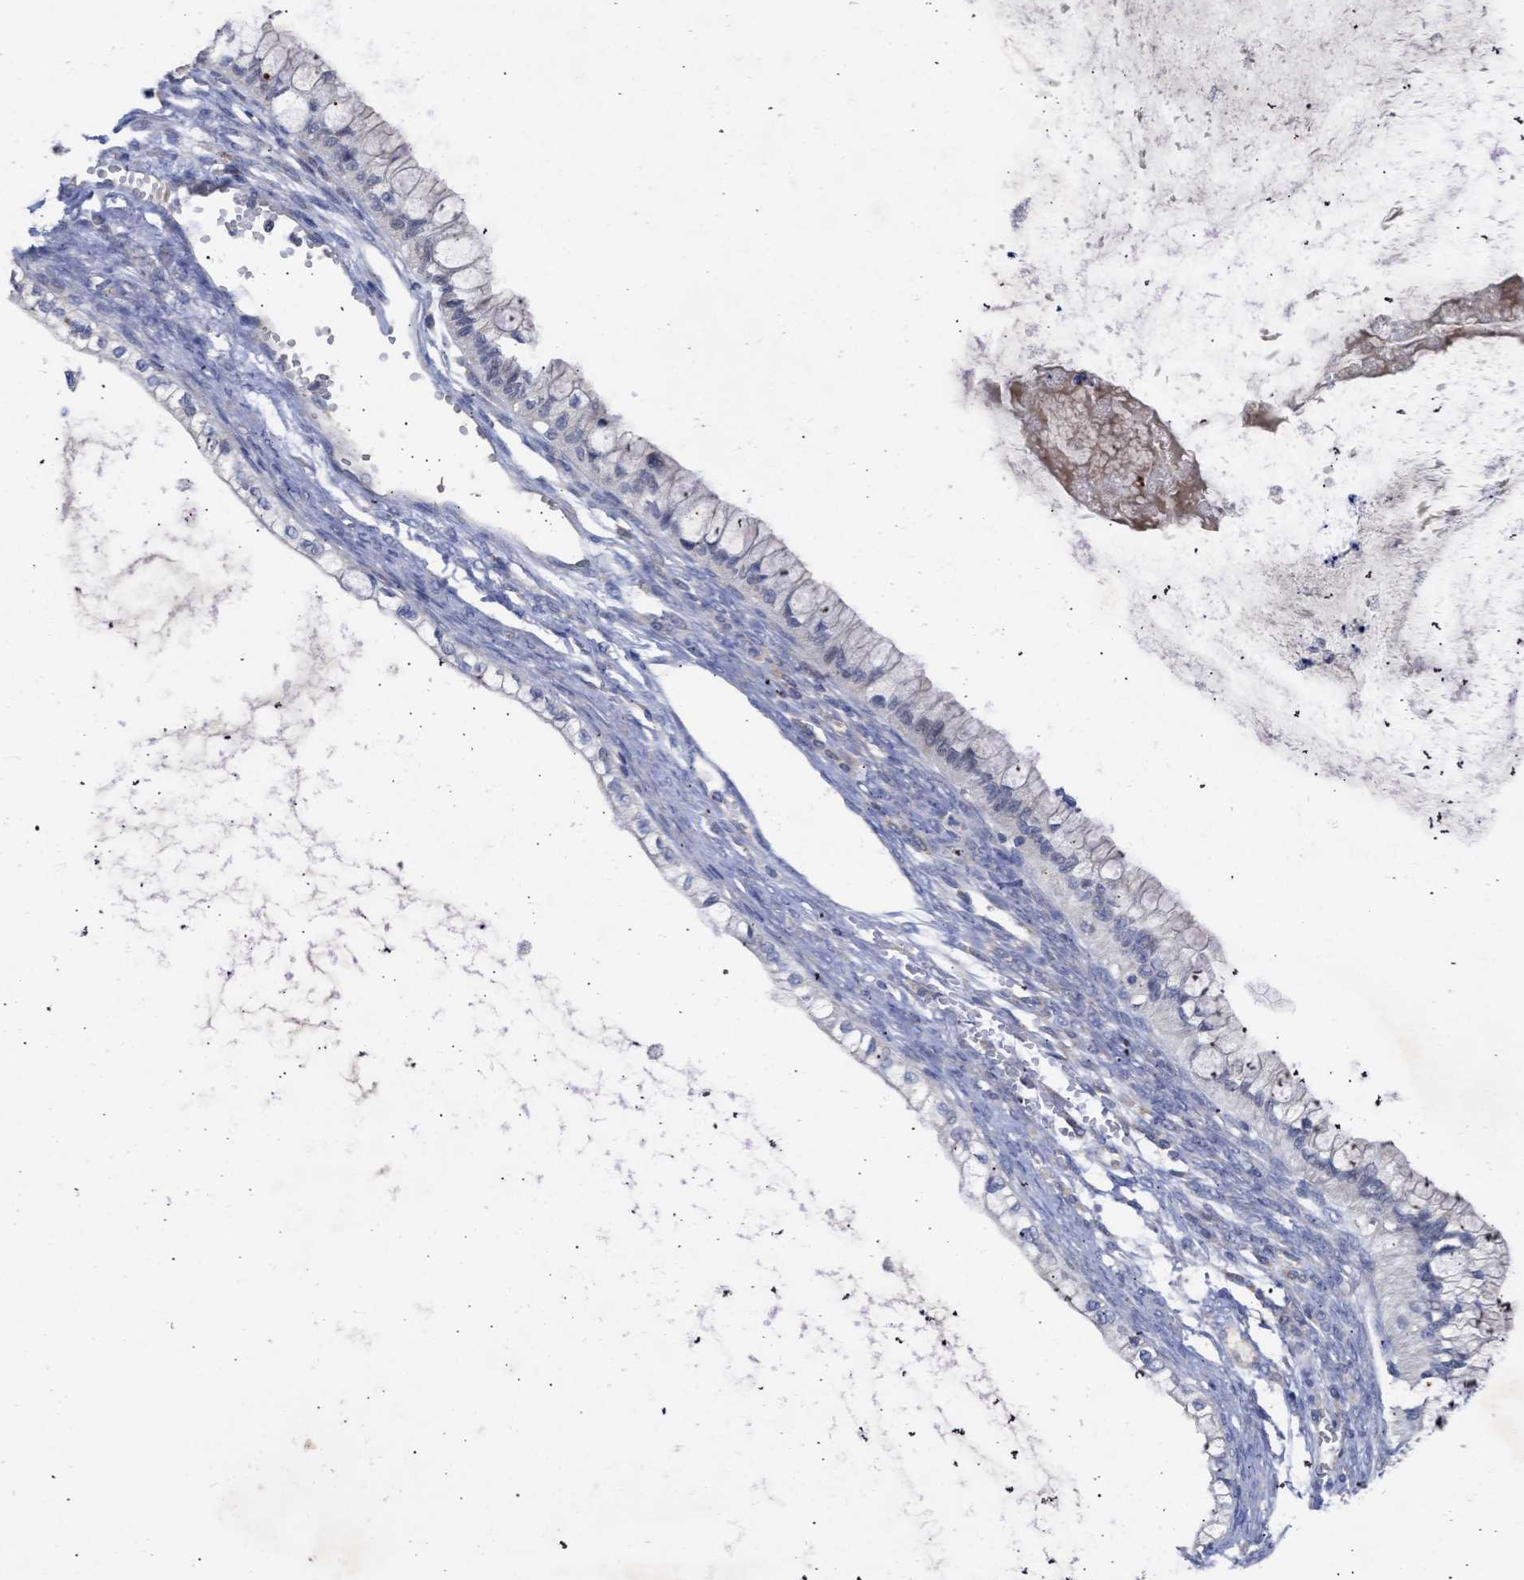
{"staining": {"intensity": "negative", "quantity": "none", "location": "none"}, "tissue": "ovarian cancer", "cell_type": "Tumor cells", "image_type": "cancer", "snomed": [{"axis": "morphology", "description": "Cystadenocarcinoma, mucinous, NOS"}, {"axis": "topography", "description": "Ovary"}], "caption": "The immunohistochemistry image has no significant positivity in tumor cells of ovarian cancer tissue.", "gene": "ARHGEF4", "patient": {"sex": "female", "age": 57}}